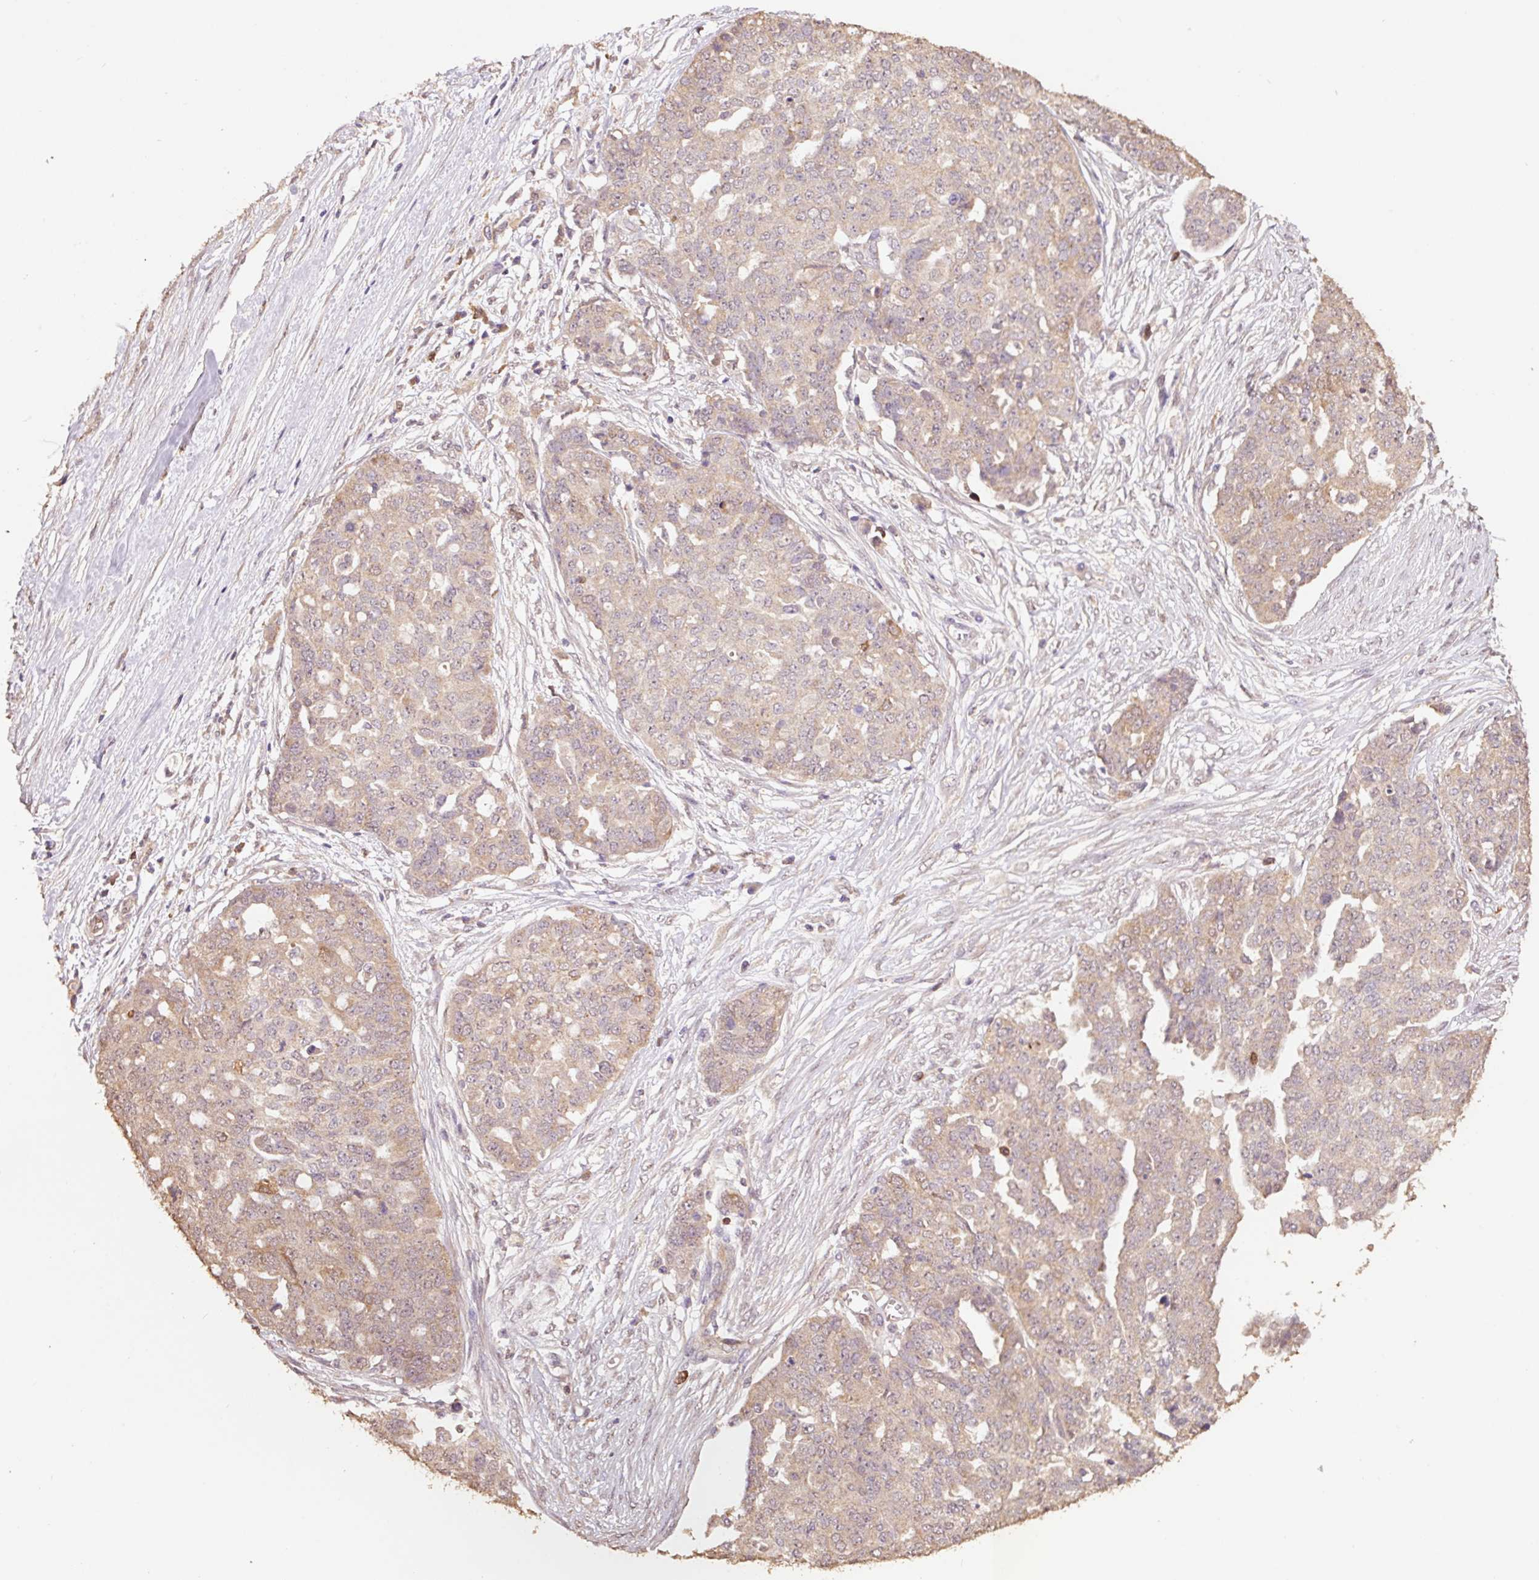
{"staining": {"intensity": "weak", "quantity": ">75%", "location": "cytoplasmic/membranous"}, "tissue": "ovarian cancer", "cell_type": "Tumor cells", "image_type": "cancer", "snomed": [{"axis": "morphology", "description": "Cystadenocarcinoma, serous, NOS"}, {"axis": "topography", "description": "Soft tissue"}, {"axis": "topography", "description": "Ovary"}], "caption": "This is a micrograph of immunohistochemistry (IHC) staining of ovarian cancer (serous cystadenocarcinoma), which shows weak staining in the cytoplasmic/membranous of tumor cells.", "gene": "HERC2", "patient": {"sex": "female", "age": 57}}